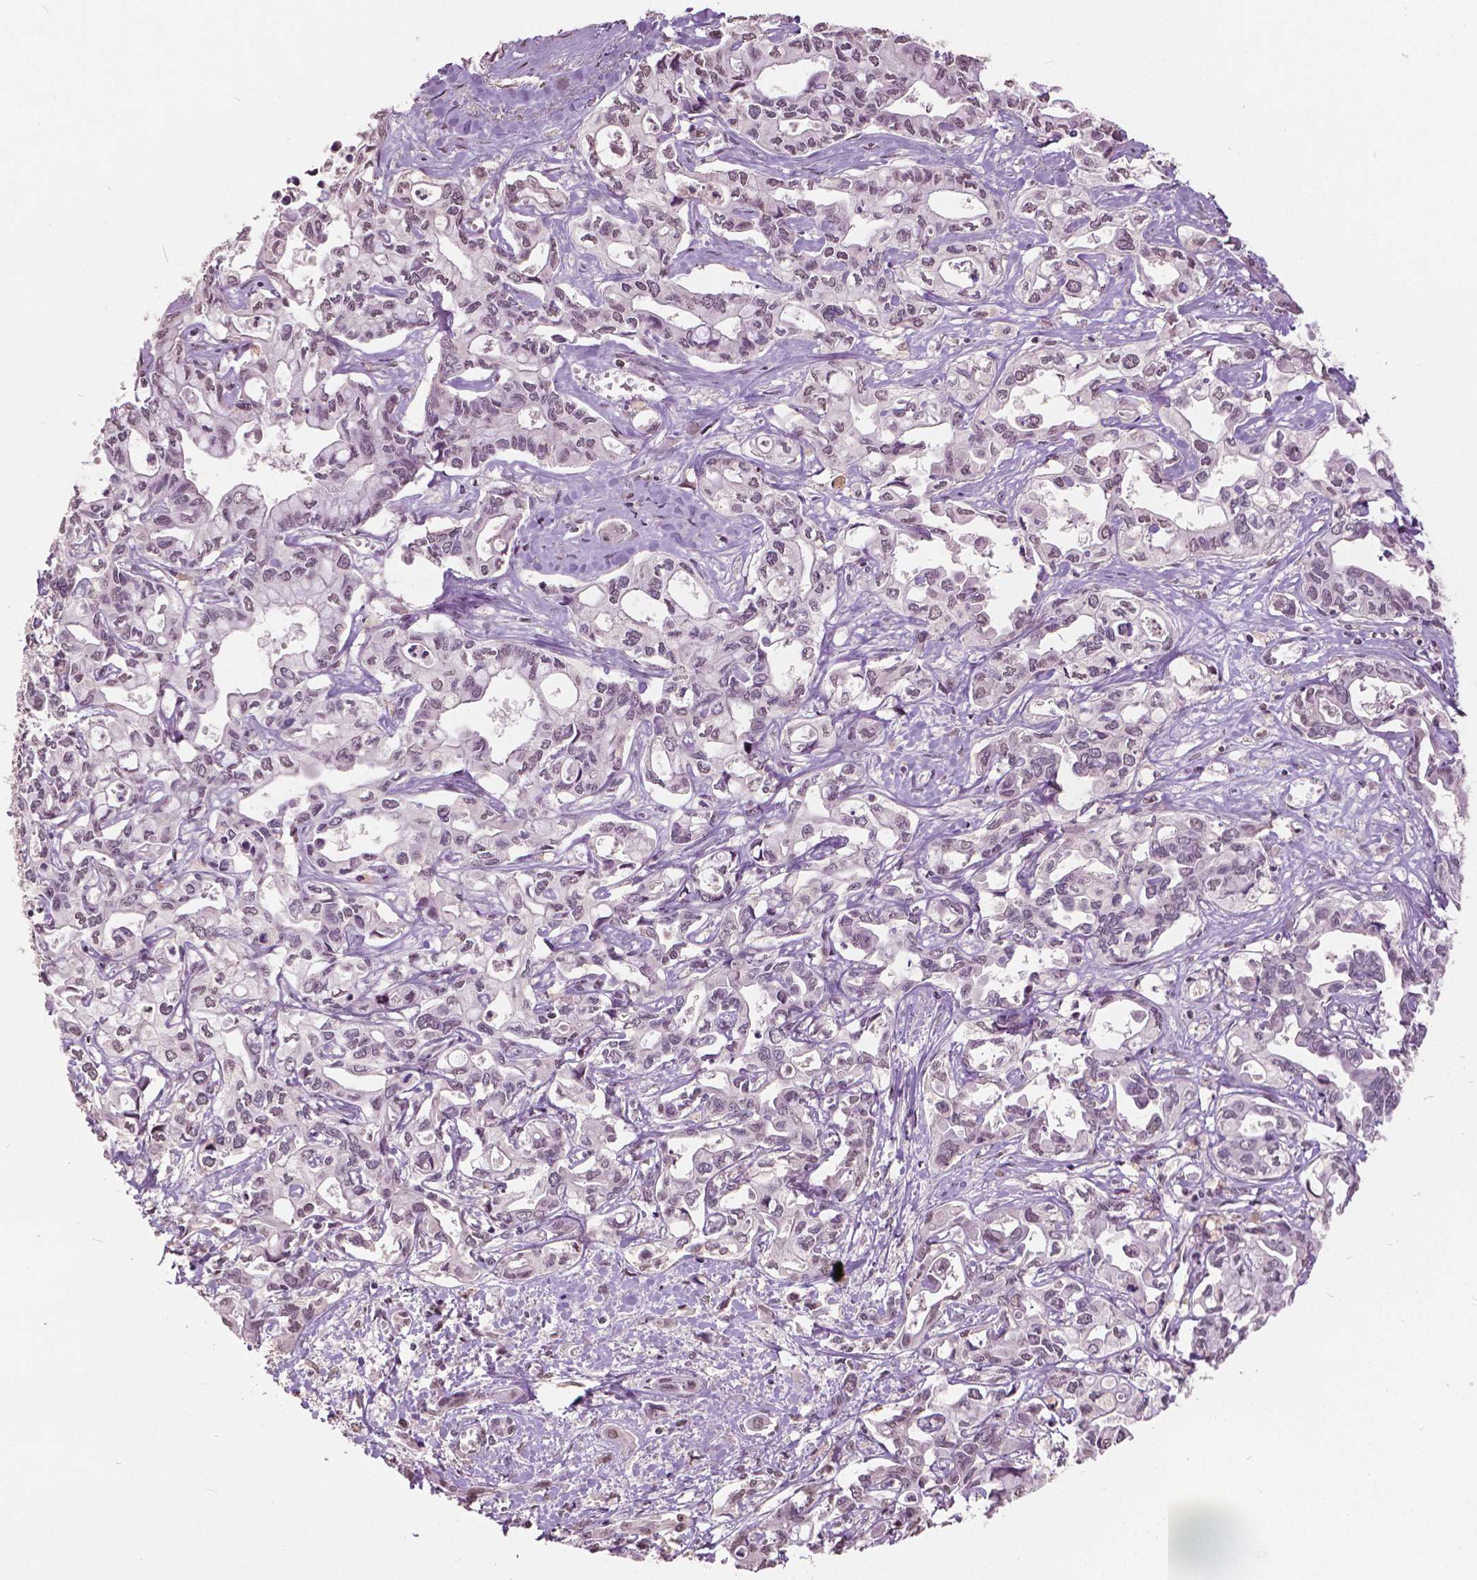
{"staining": {"intensity": "weak", "quantity": "25%-75%", "location": "nuclear"}, "tissue": "liver cancer", "cell_type": "Tumor cells", "image_type": "cancer", "snomed": [{"axis": "morphology", "description": "Cholangiocarcinoma"}, {"axis": "topography", "description": "Liver"}], "caption": "Protein expression analysis of liver cholangiocarcinoma demonstrates weak nuclear expression in about 25%-75% of tumor cells.", "gene": "HOXA10", "patient": {"sex": "female", "age": 64}}